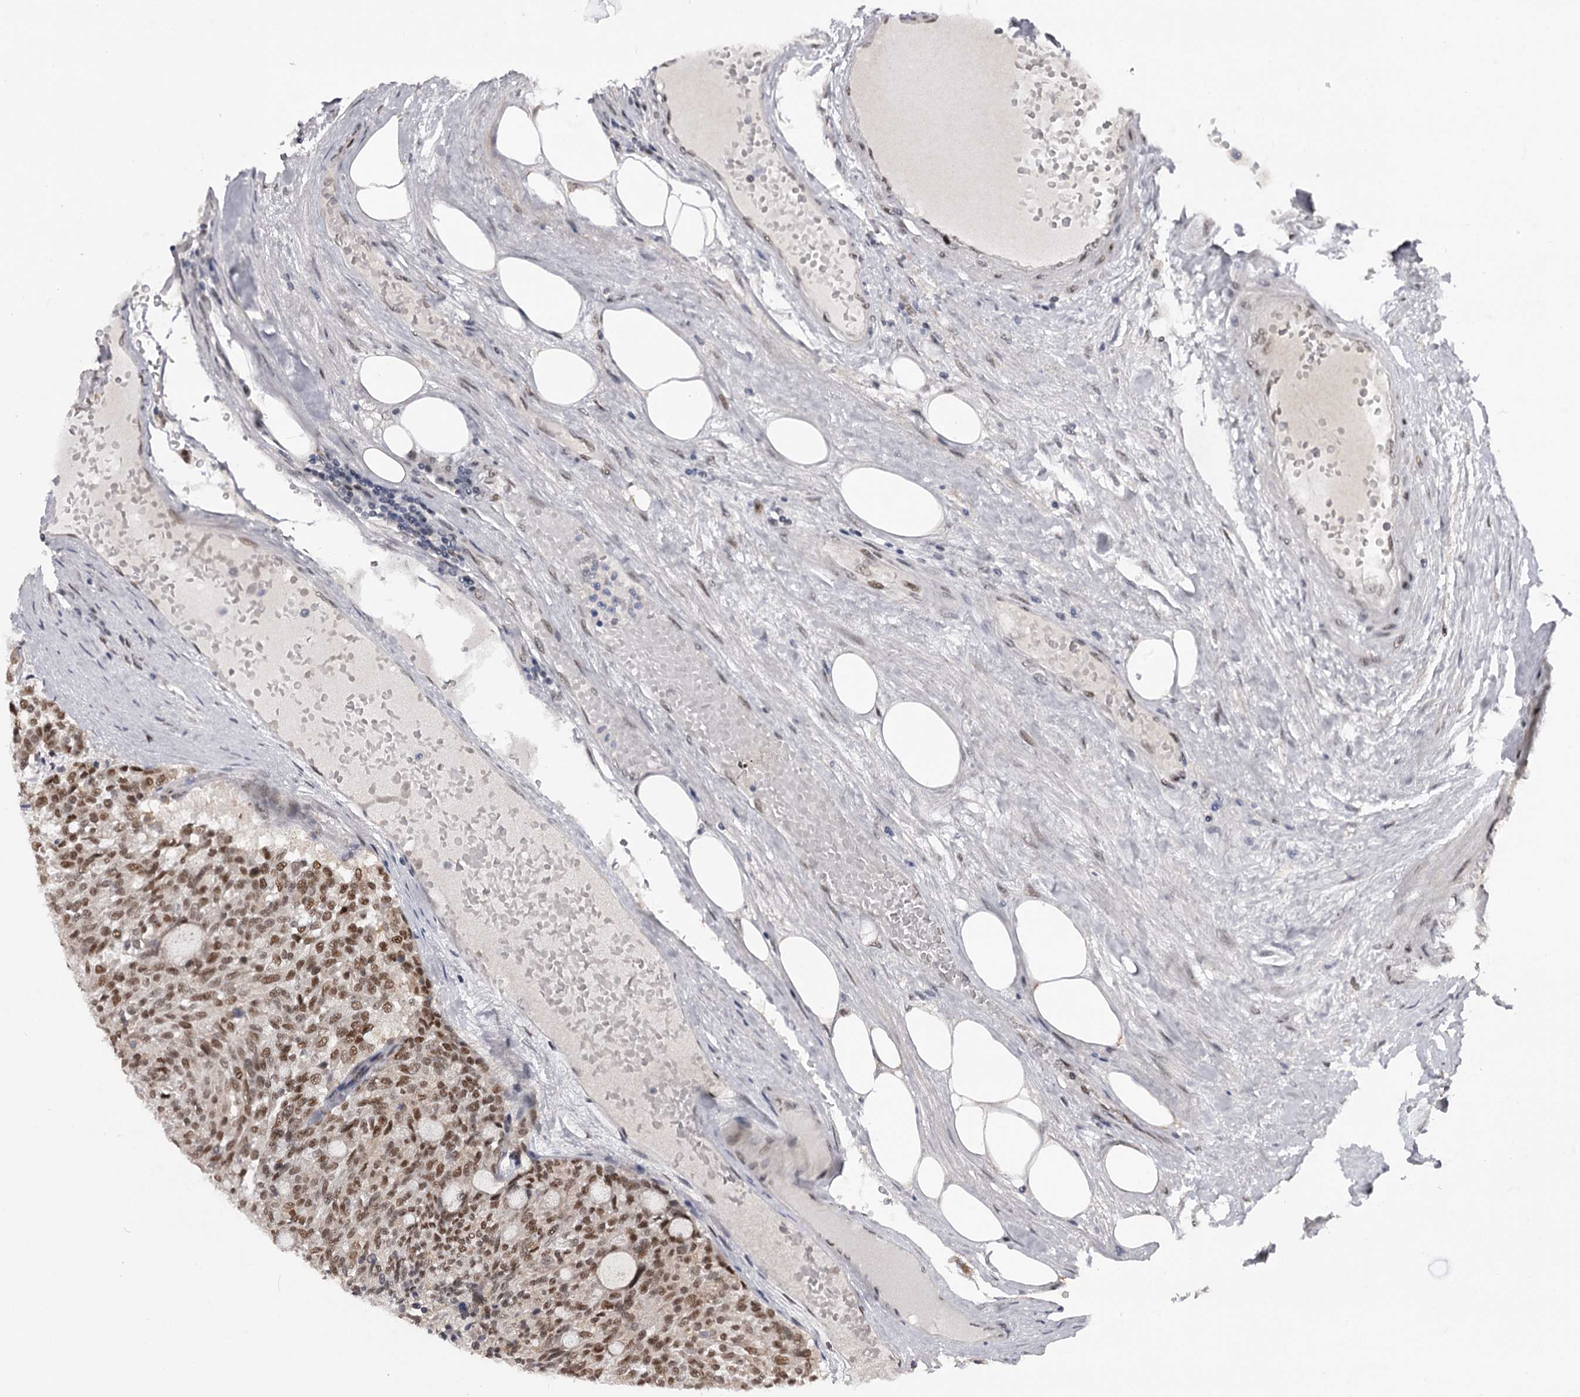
{"staining": {"intensity": "moderate", "quantity": ">75%", "location": "nuclear"}, "tissue": "carcinoid", "cell_type": "Tumor cells", "image_type": "cancer", "snomed": [{"axis": "morphology", "description": "Carcinoid, malignant, NOS"}, {"axis": "topography", "description": "Pancreas"}], "caption": "Brown immunohistochemical staining in human malignant carcinoid displays moderate nuclear staining in approximately >75% of tumor cells. Nuclei are stained in blue.", "gene": "TTC33", "patient": {"sex": "female", "age": 54}}